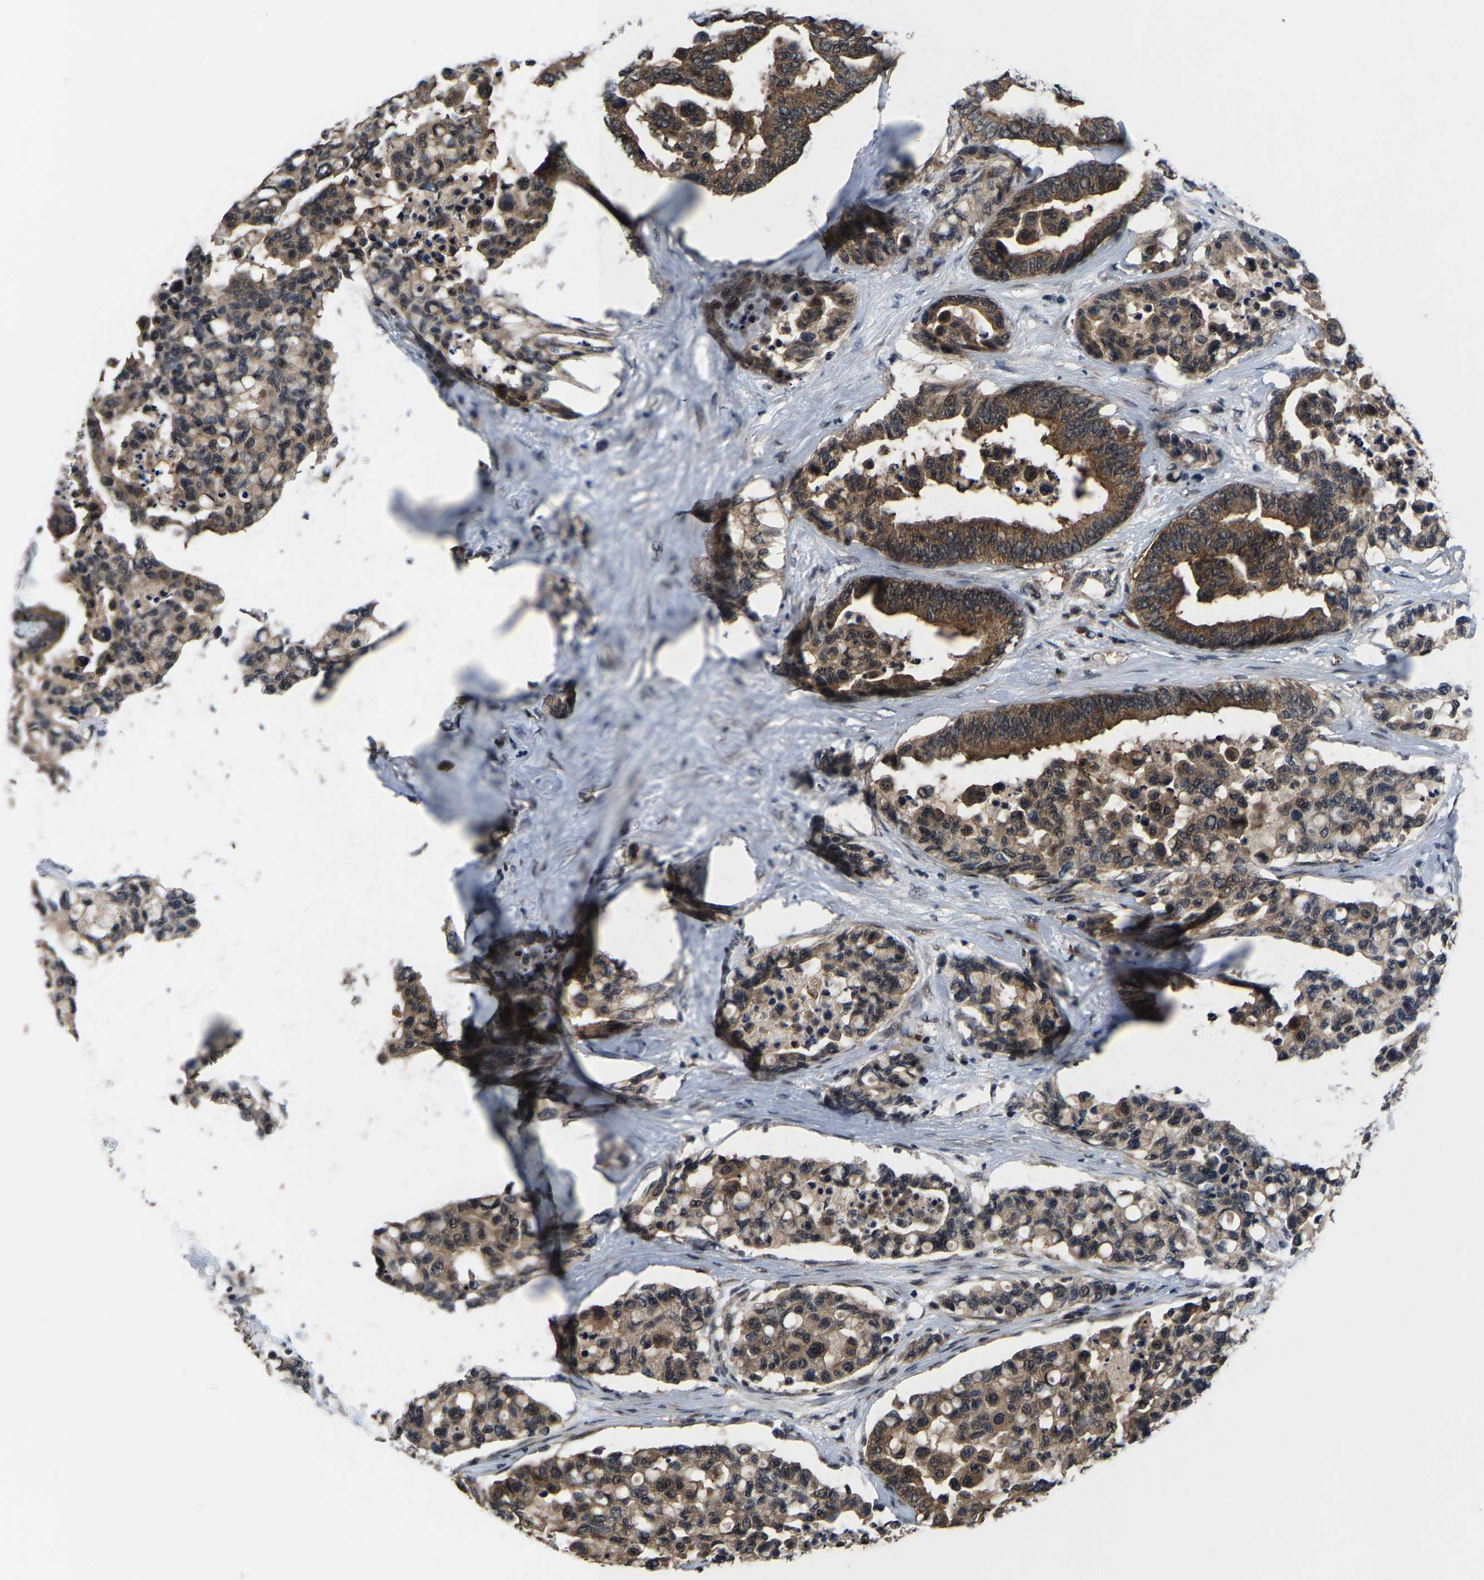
{"staining": {"intensity": "moderate", "quantity": ">75%", "location": "cytoplasmic/membranous"}, "tissue": "colorectal cancer", "cell_type": "Tumor cells", "image_type": "cancer", "snomed": [{"axis": "morphology", "description": "Adenocarcinoma, NOS"}, {"axis": "topography", "description": "Colon"}], "caption": "Tumor cells show moderate cytoplasmic/membranous positivity in approximately >75% of cells in colorectal cancer (adenocarcinoma).", "gene": "HUWE1", "patient": {"sex": "male", "age": 82}}